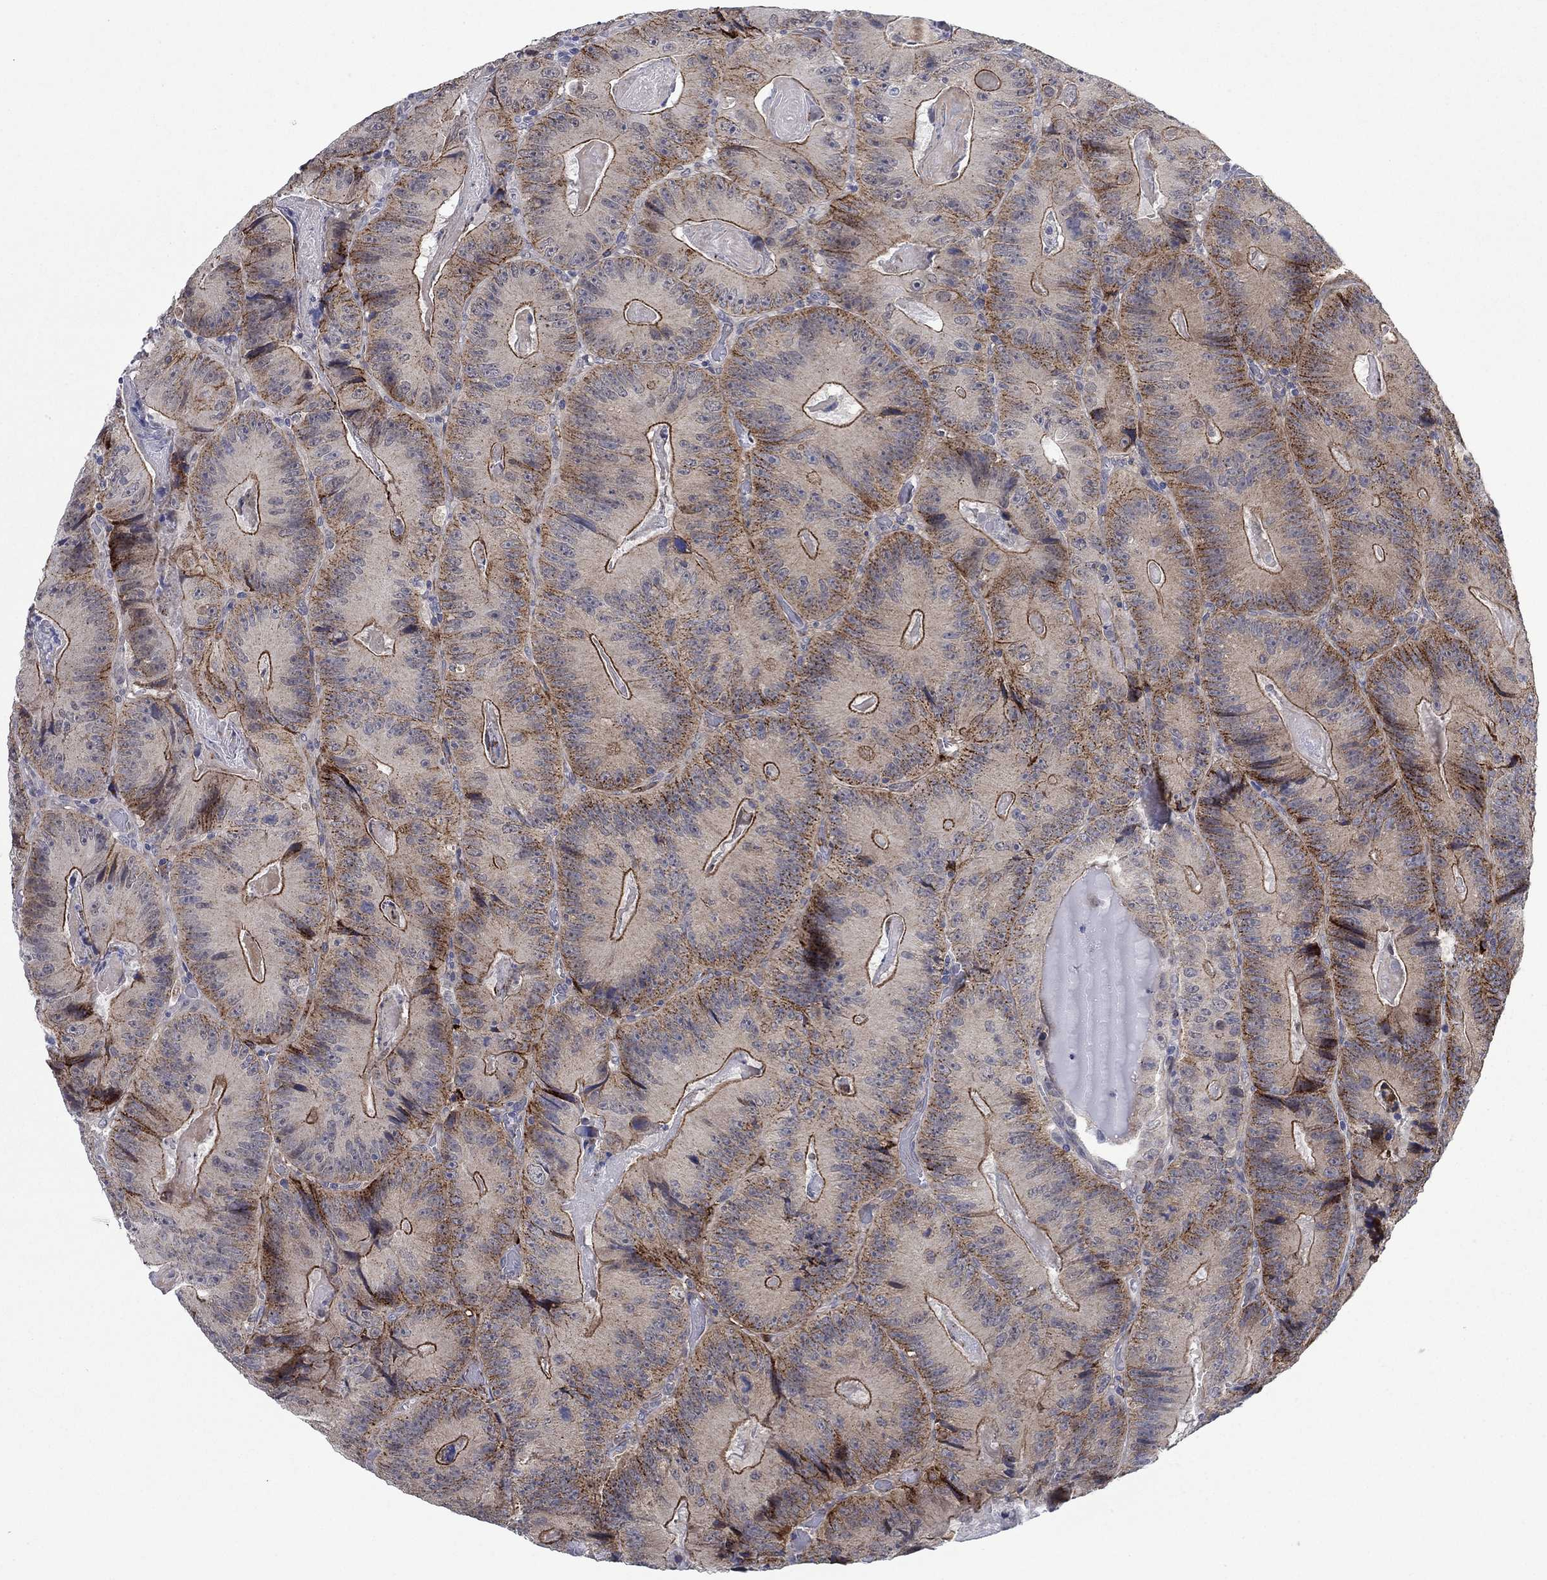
{"staining": {"intensity": "strong", "quantity": "<25%", "location": "cytoplasmic/membranous"}, "tissue": "colorectal cancer", "cell_type": "Tumor cells", "image_type": "cancer", "snomed": [{"axis": "morphology", "description": "Adenocarcinoma, NOS"}, {"axis": "topography", "description": "Colon"}], "caption": "High-magnification brightfield microscopy of colorectal cancer (adenocarcinoma) stained with DAB (3,3'-diaminobenzidine) (brown) and counterstained with hematoxylin (blue). tumor cells exhibit strong cytoplasmic/membranous staining is identified in about<25% of cells. (Brightfield microscopy of DAB IHC at high magnification).", "gene": "SDC1", "patient": {"sex": "female", "age": 86}}